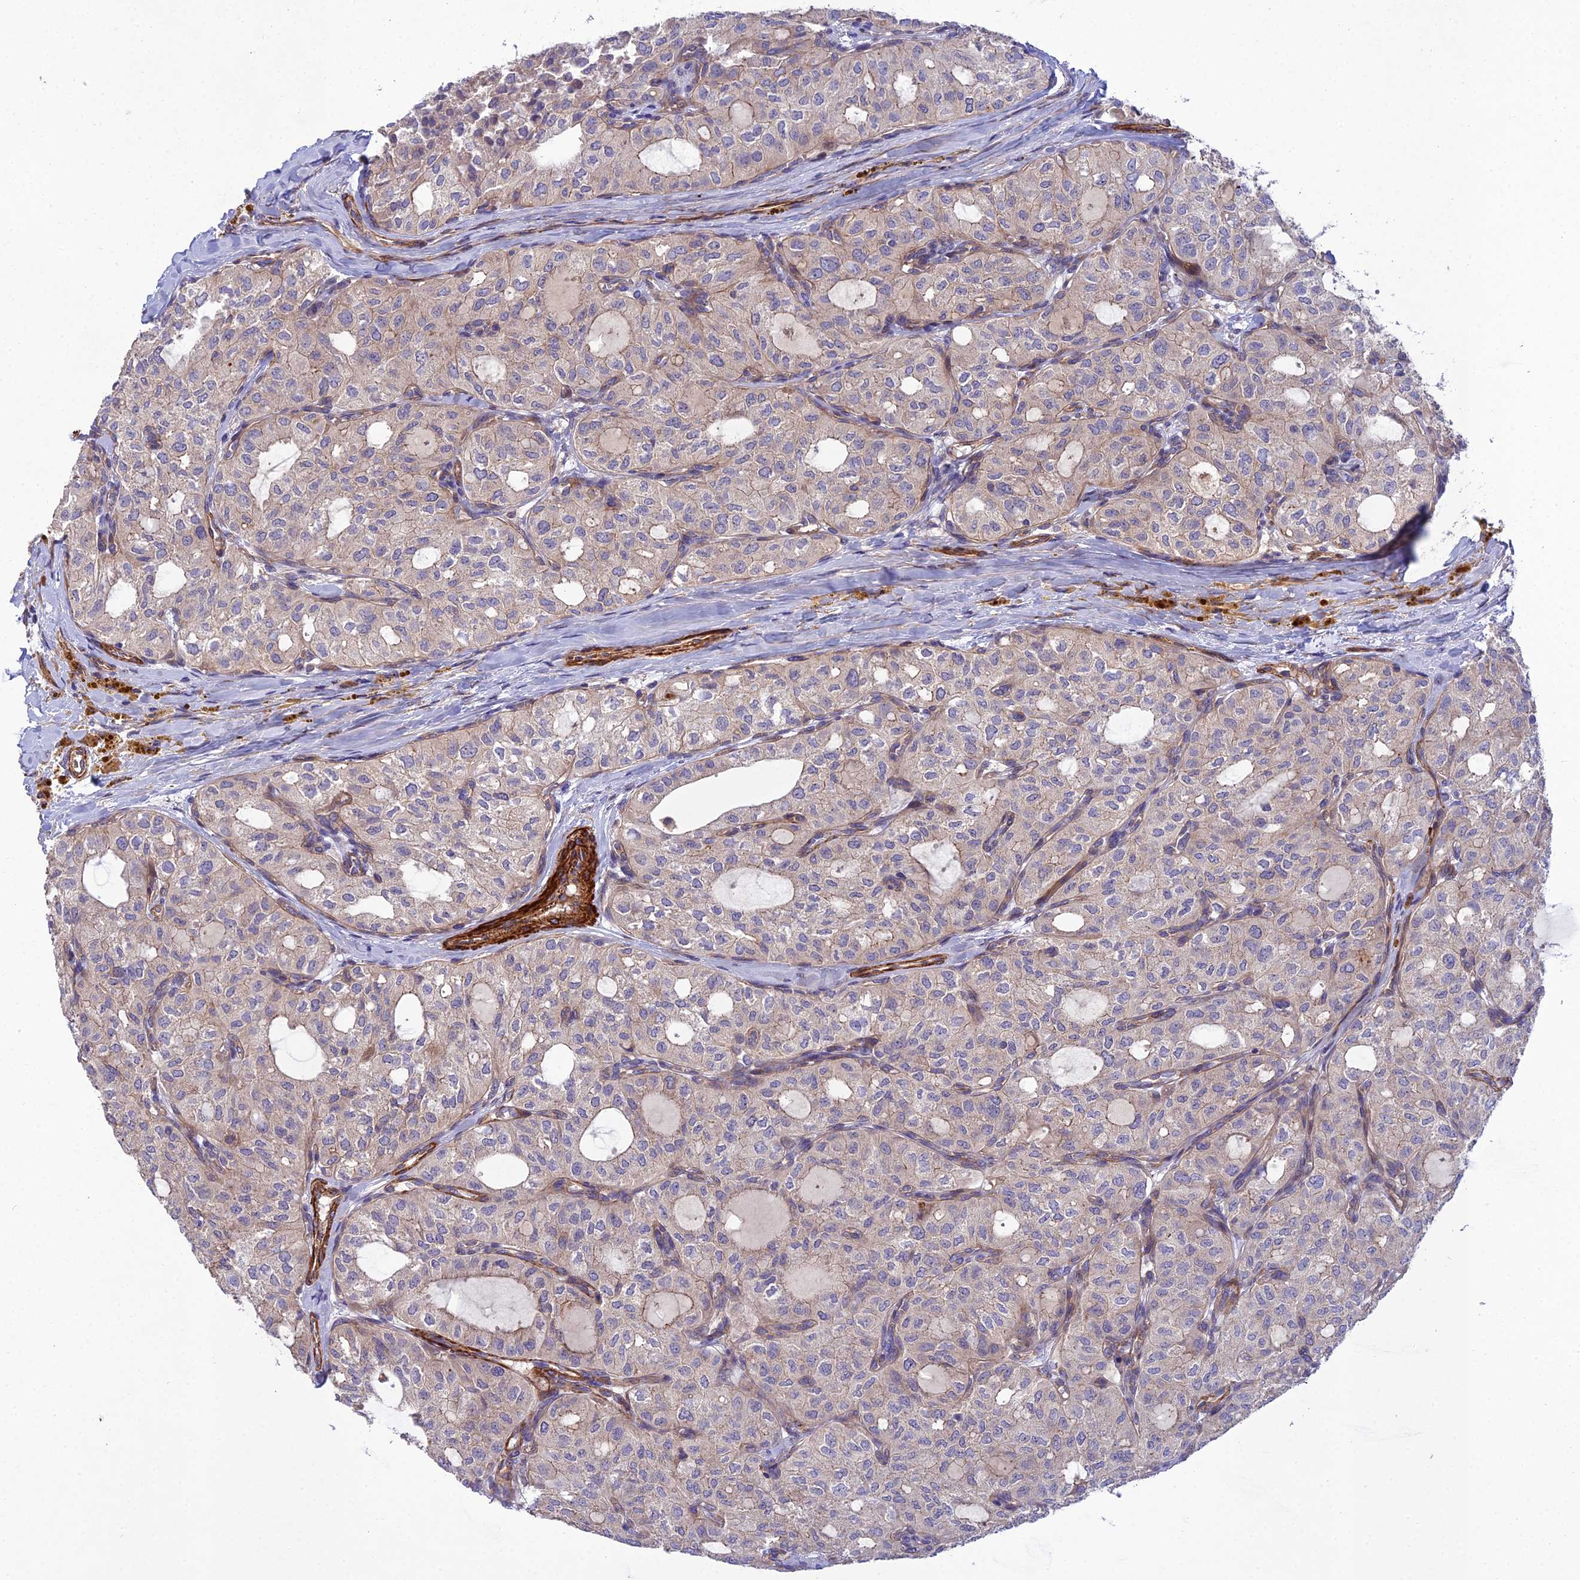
{"staining": {"intensity": "weak", "quantity": "<25%", "location": "cytoplasmic/membranous"}, "tissue": "thyroid cancer", "cell_type": "Tumor cells", "image_type": "cancer", "snomed": [{"axis": "morphology", "description": "Follicular adenoma carcinoma, NOS"}, {"axis": "topography", "description": "Thyroid gland"}], "caption": "Tumor cells are negative for protein expression in human thyroid follicular adenoma carcinoma.", "gene": "RALGAPA2", "patient": {"sex": "male", "age": 75}}